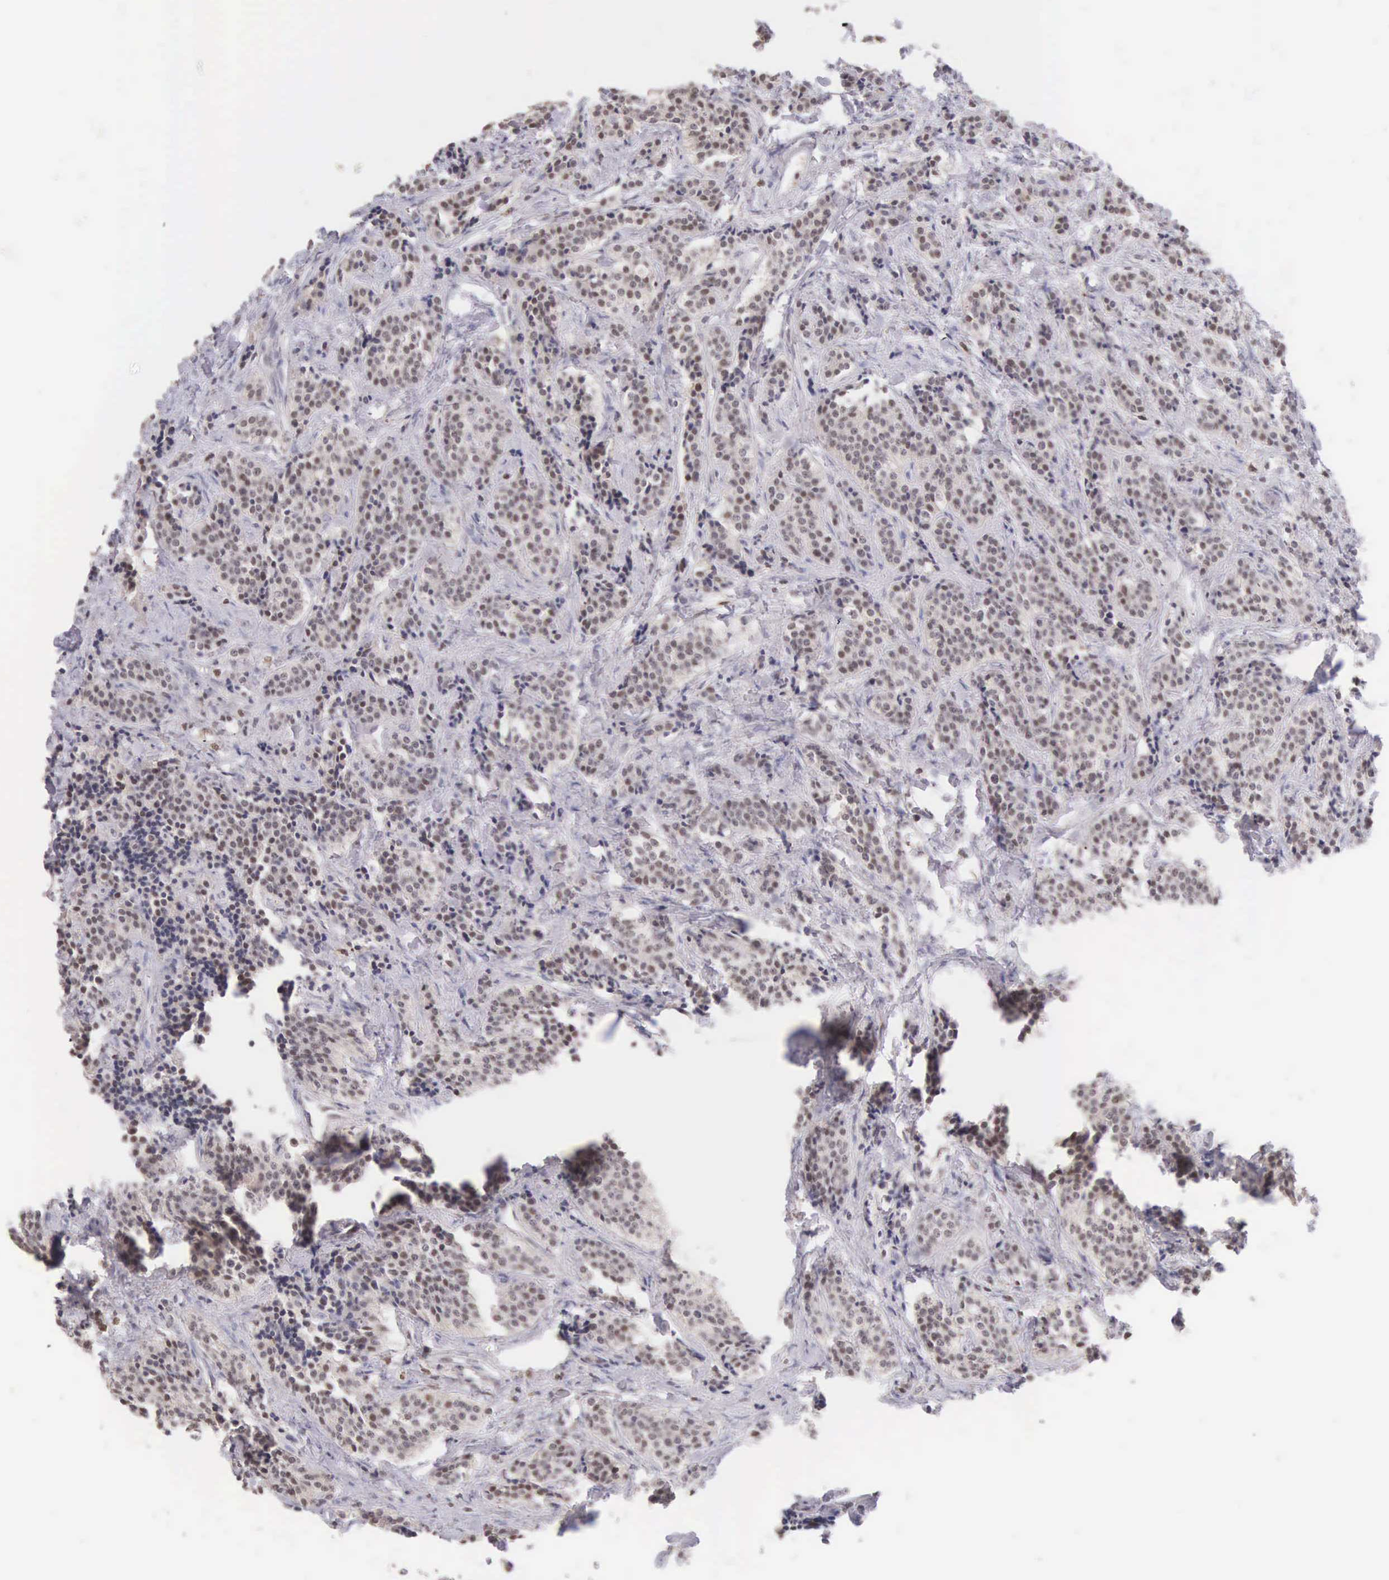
{"staining": {"intensity": "weak", "quantity": ">75%", "location": "nuclear"}, "tissue": "carcinoid", "cell_type": "Tumor cells", "image_type": "cancer", "snomed": [{"axis": "morphology", "description": "Carcinoid, malignant, NOS"}, {"axis": "topography", "description": "Small intestine"}], "caption": "A micrograph of malignant carcinoid stained for a protein reveals weak nuclear brown staining in tumor cells.", "gene": "VRK1", "patient": {"sex": "male", "age": 63}}